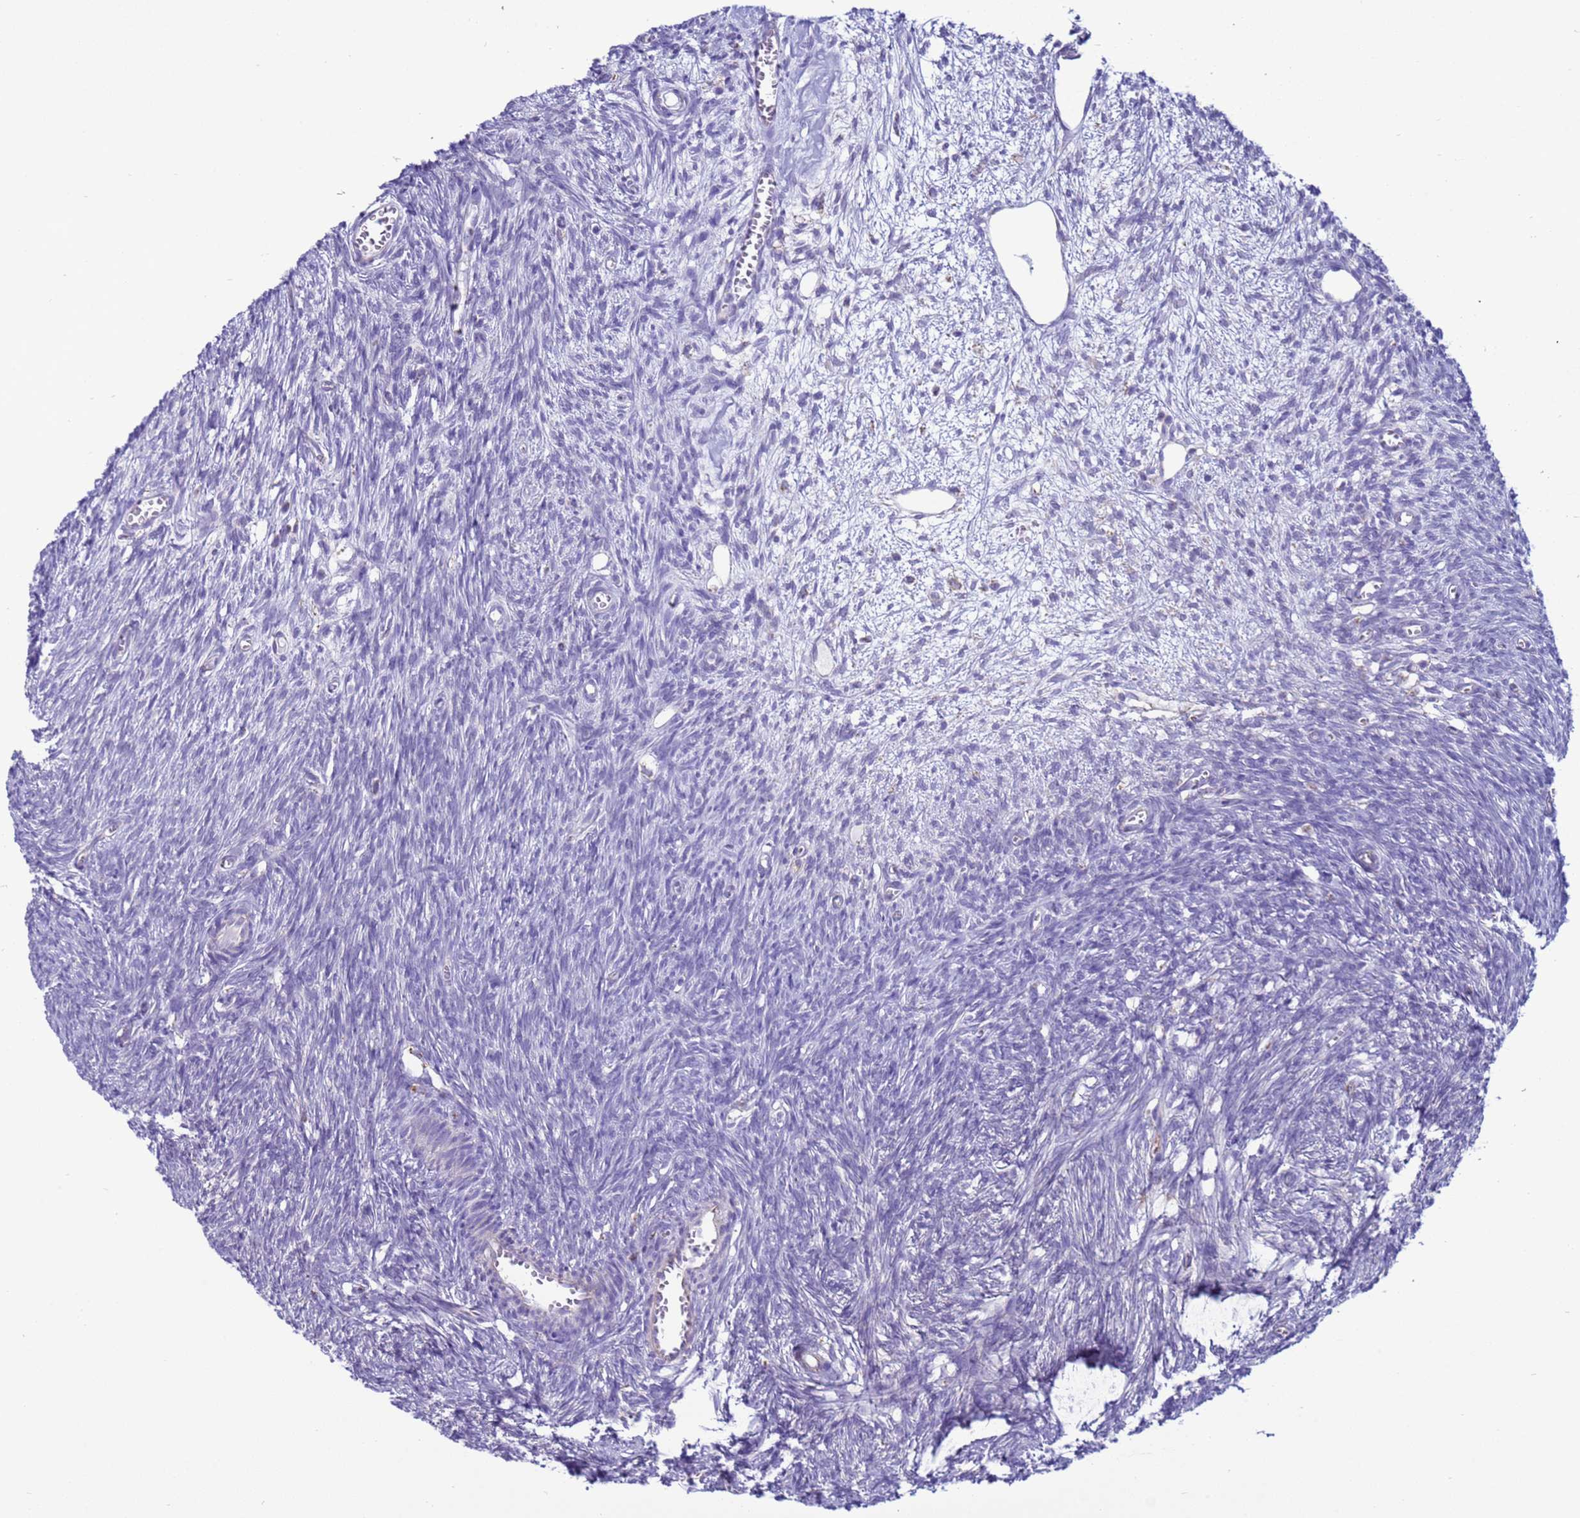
{"staining": {"intensity": "negative", "quantity": "none", "location": "none"}, "tissue": "ovary", "cell_type": "Follicle cells", "image_type": "normal", "snomed": [{"axis": "morphology", "description": "Normal tissue, NOS"}, {"axis": "topography", "description": "Ovary"}], "caption": "Follicle cells show no significant staining in normal ovary. The staining was performed using DAB (3,3'-diaminobenzidine) to visualize the protein expression in brown, while the nuclei were stained in blue with hematoxylin (Magnification: 20x).", "gene": "HPCAL1", "patient": {"sex": "female", "age": 44}}